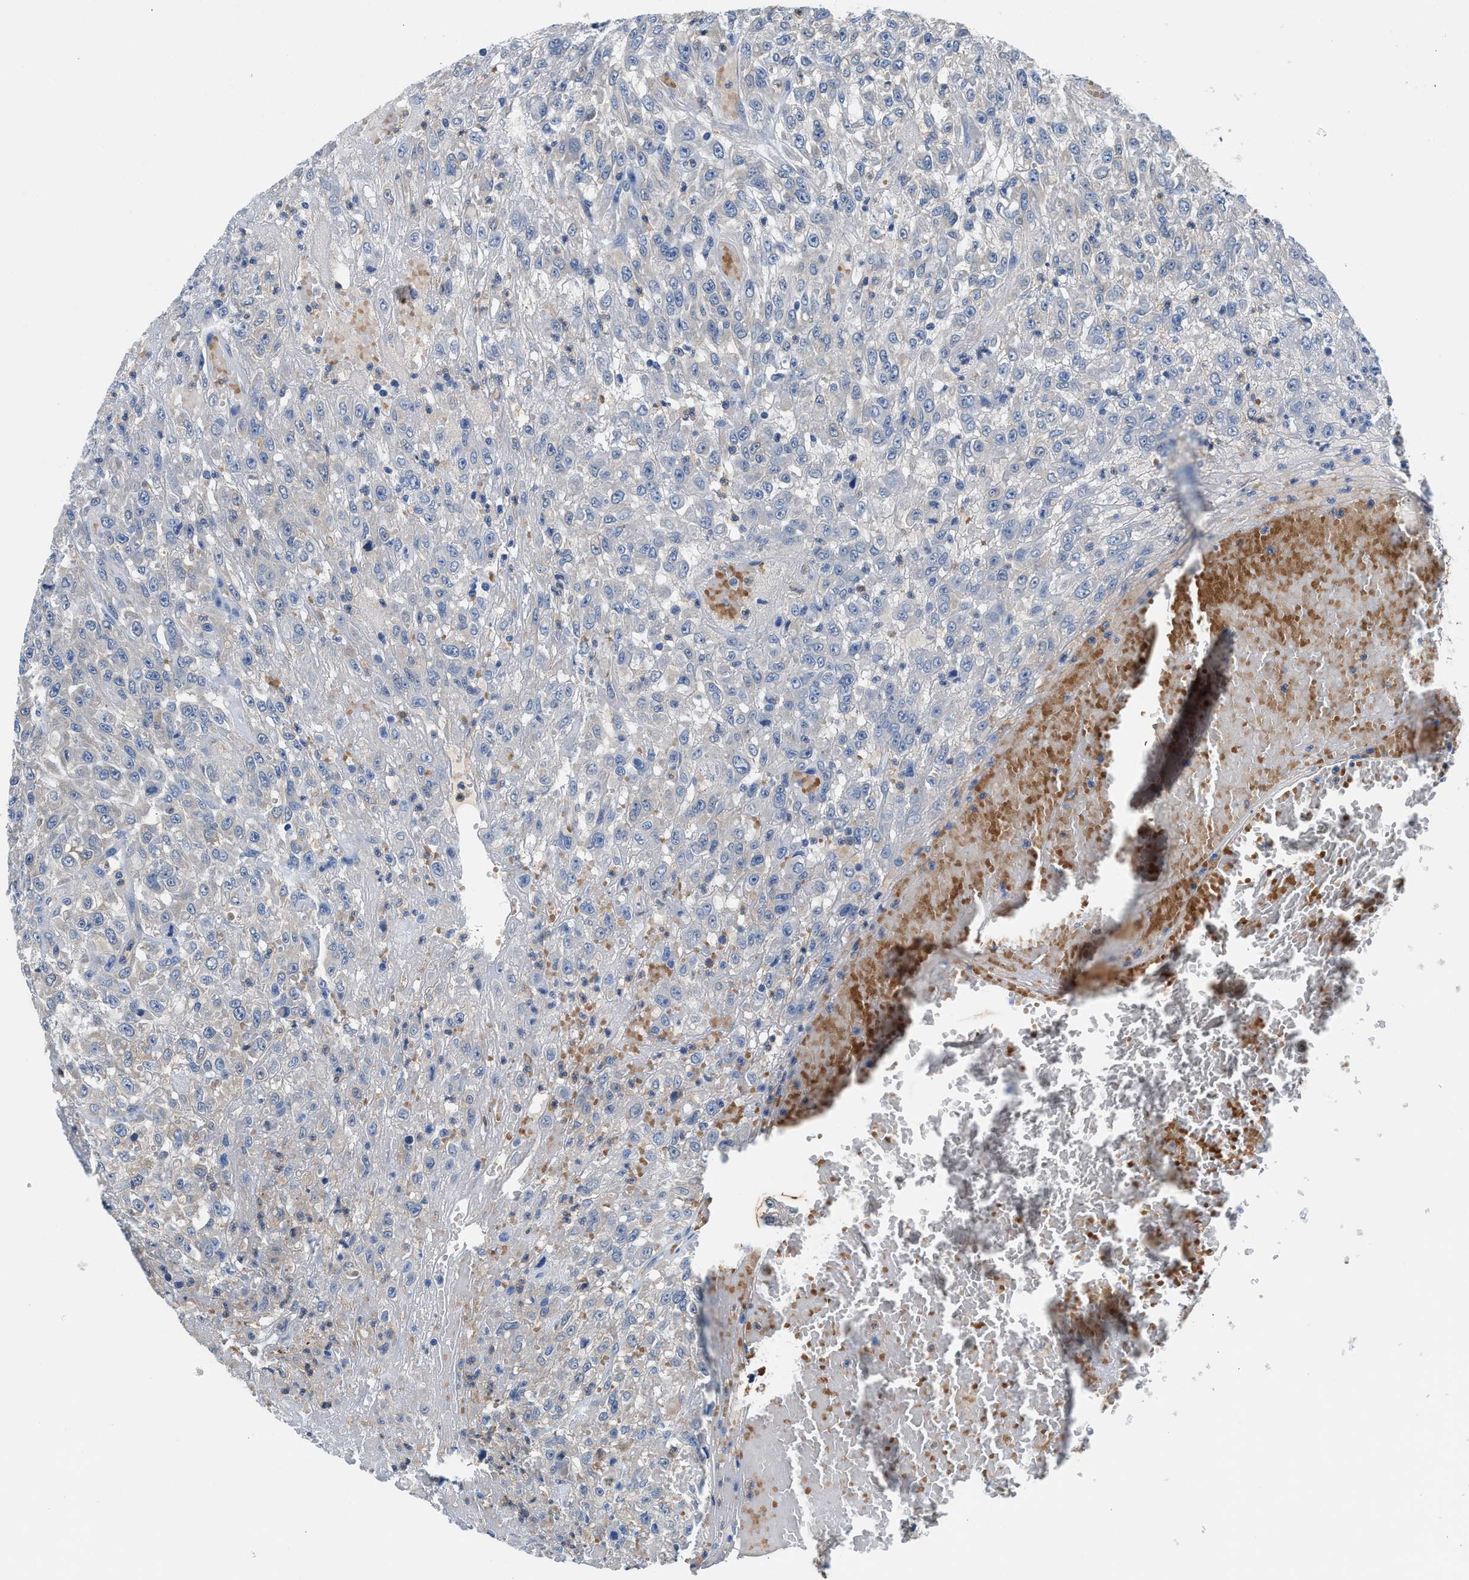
{"staining": {"intensity": "negative", "quantity": "none", "location": "none"}, "tissue": "urothelial cancer", "cell_type": "Tumor cells", "image_type": "cancer", "snomed": [{"axis": "morphology", "description": "Urothelial carcinoma, High grade"}, {"axis": "topography", "description": "Urinary bladder"}], "caption": "Tumor cells show no significant protein expression in urothelial cancer.", "gene": "FADS6", "patient": {"sex": "male", "age": 46}}